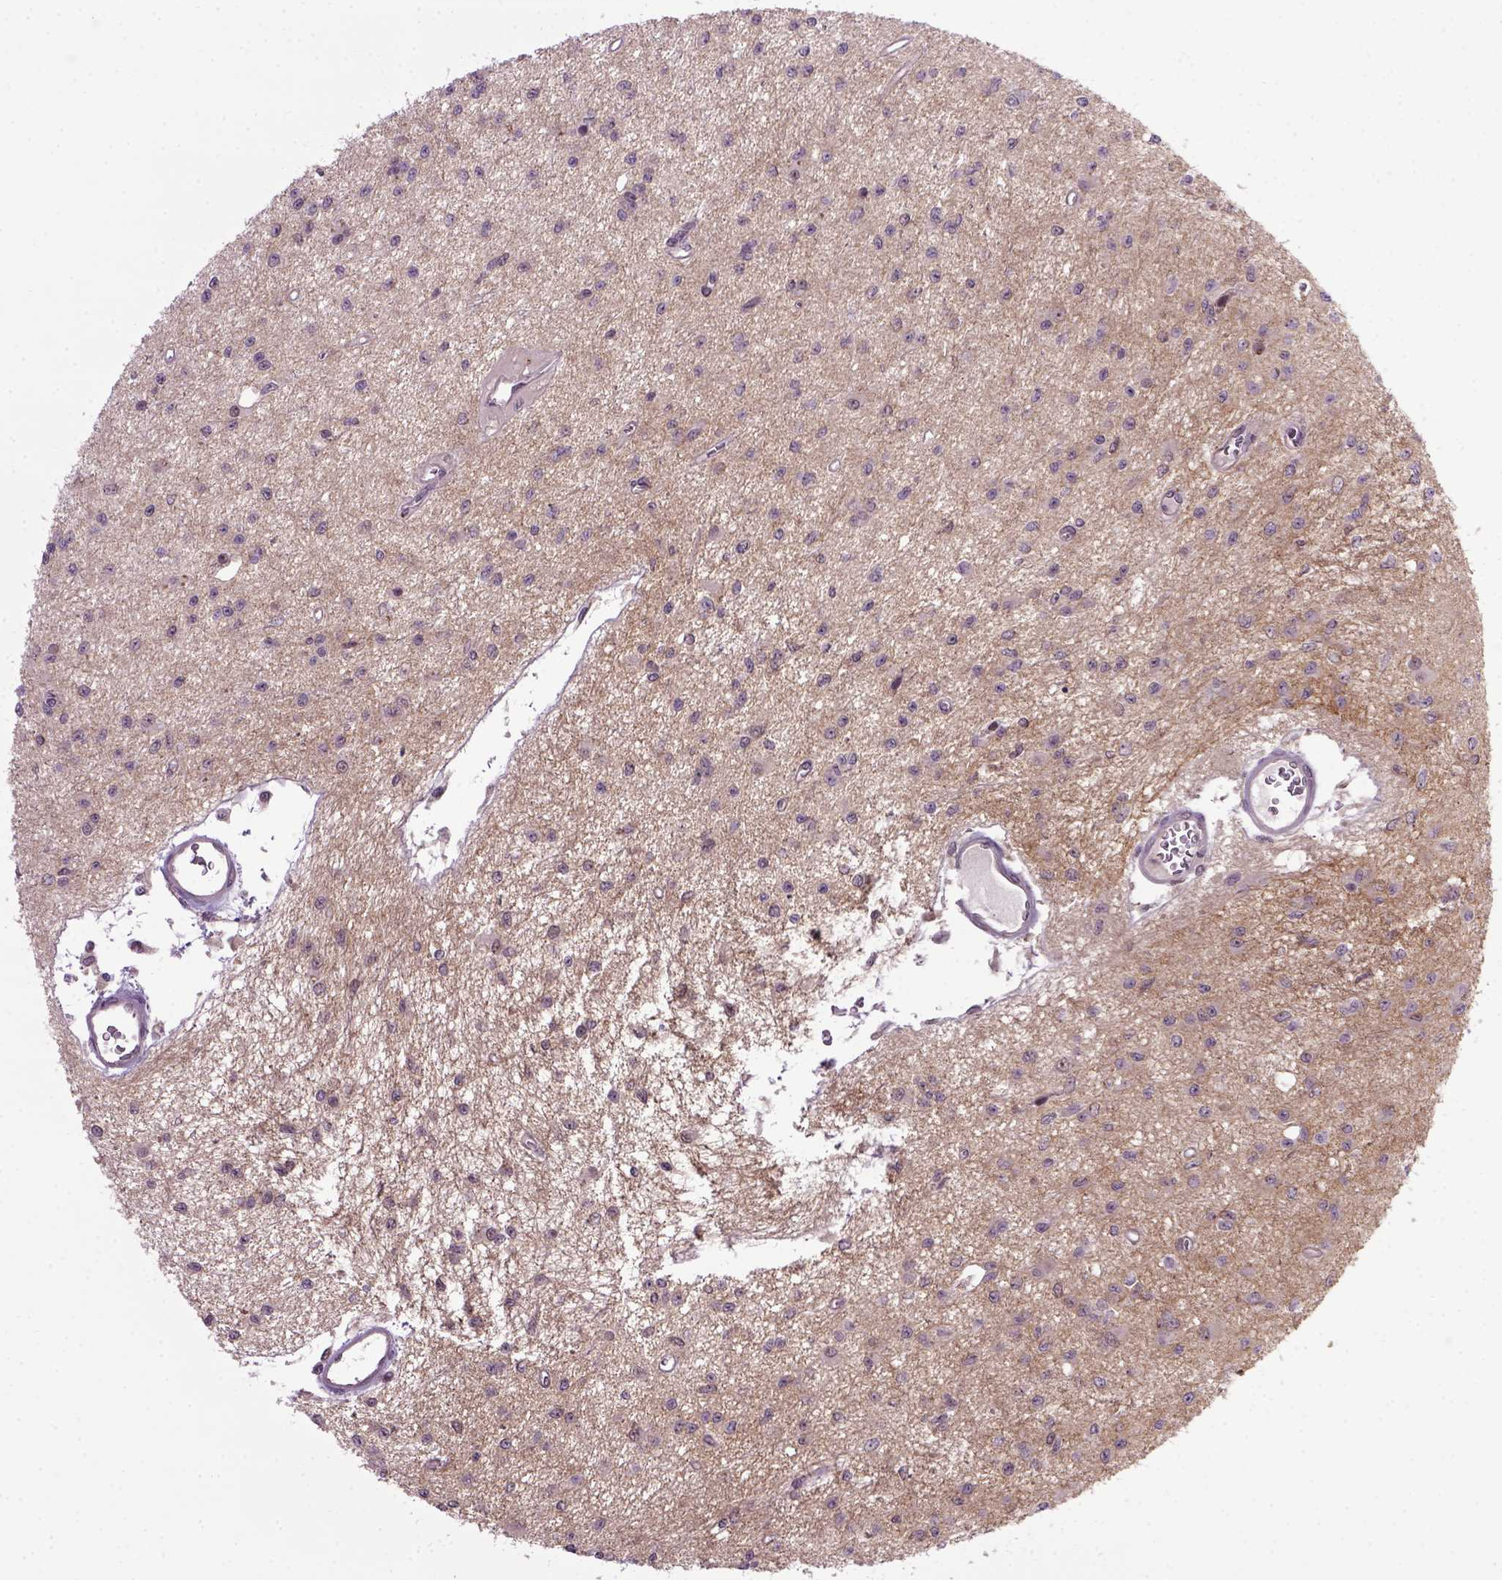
{"staining": {"intensity": "negative", "quantity": "none", "location": "none"}, "tissue": "glioma", "cell_type": "Tumor cells", "image_type": "cancer", "snomed": [{"axis": "morphology", "description": "Glioma, malignant, Low grade"}, {"axis": "topography", "description": "Brain"}], "caption": "Tumor cells show no significant protein expression in malignant glioma (low-grade). Brightfield microscopy of immunohistochemistry stained with DAB (3,3'-diaminobenzidine) (brown) and hematoxylin (blue), captured at high magnification.", "gene": "RAB43", "patient": {"sex": "female", "age": 45}}